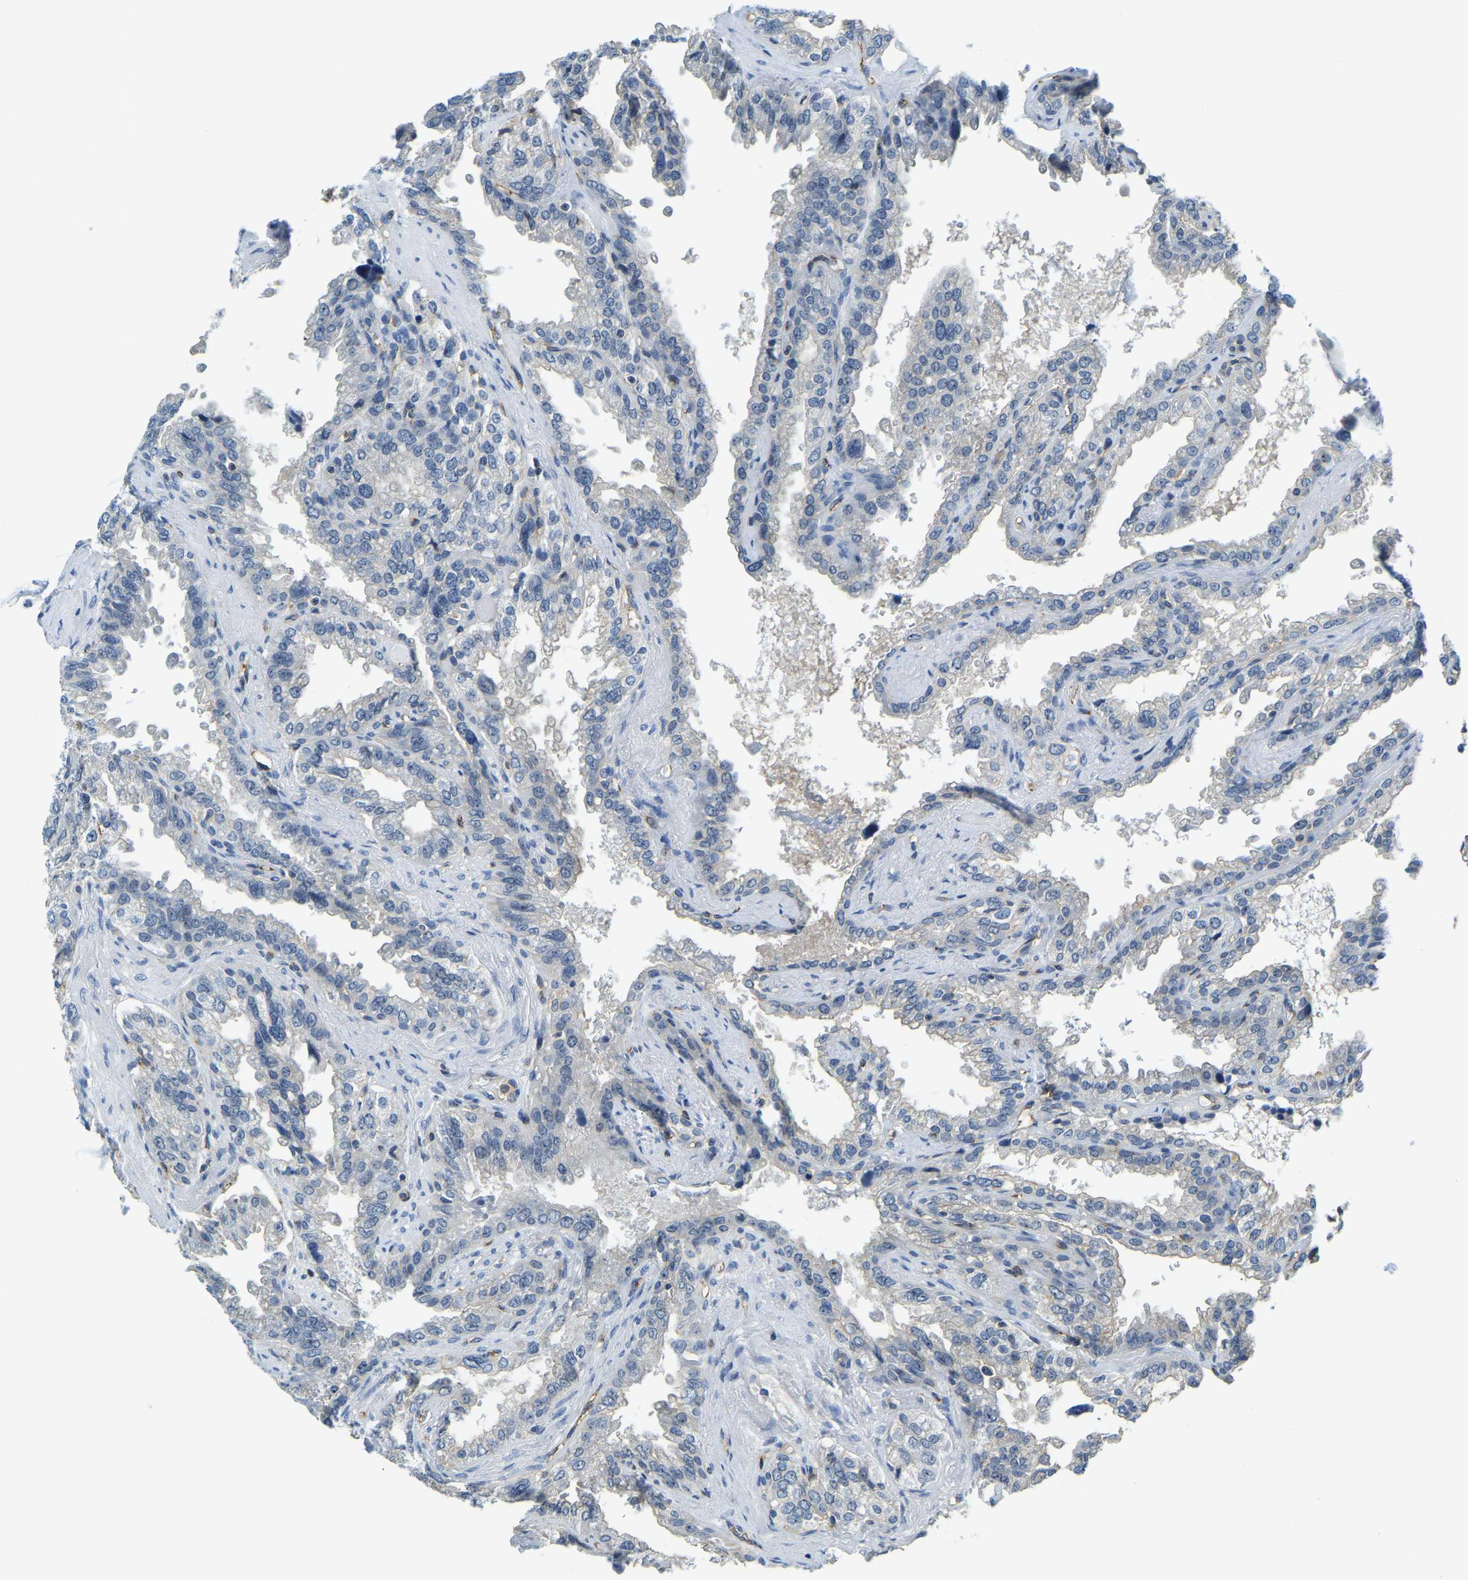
{"staining": {"intensity": "negative", "quantity": "none", "location": "none"}, "tissue": "seminal vesicle", "cell_type": "Glandular cells", "image_type": "normal", "snomed": [{"axis": "morphology", "description": "Normal tissue, NOS"}, {"axis": "topography", "description": "Seminal veicle"}], "caption": "There is no significant staining in glandular cells of seminal vesicle. (IHC, brightfield microscopy, high magnification).", "gene": "RRP1", "patient": {"sex": "male", "age": 68}}